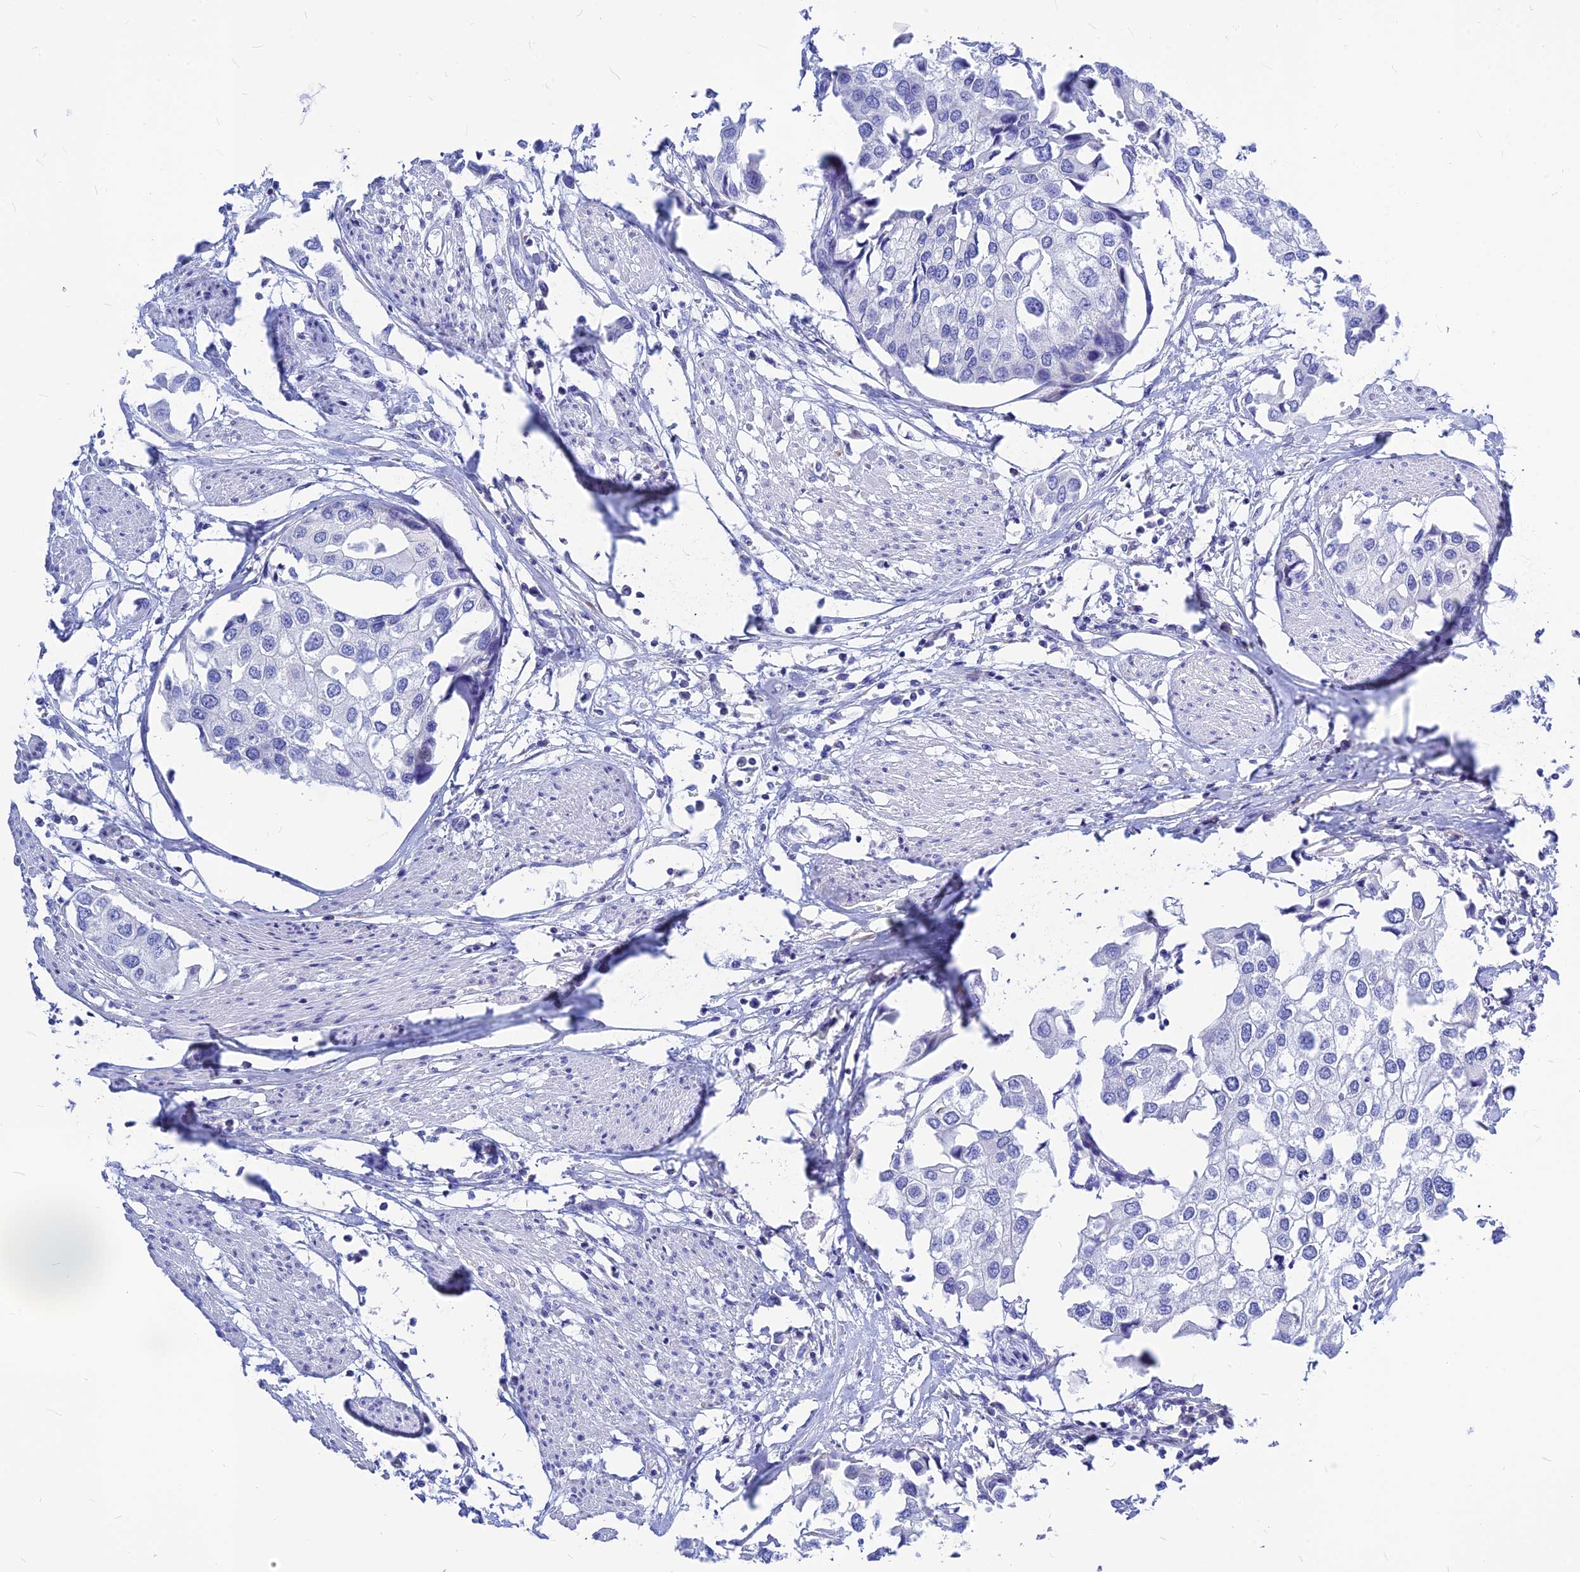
{"staining": {"intensity": "negative", "quantity": "none", "location": "none"}, "tissue": "urothelial cancer", "cell_type": "Tumor cells", "image_type": "cancer", "snomed": [{"axis": "morphology", "description": "Urothelial carcinoma, High grade"}, {"axis": "topography", "description": "Urinary bladder"}], "caption": "An IHC photomicrograph of urothelial cancer is shown. There is no staining in tumor cells of urothelial cancer.", "gene": "CNOT6", "patient": {"sex": "male", "age": 64}}